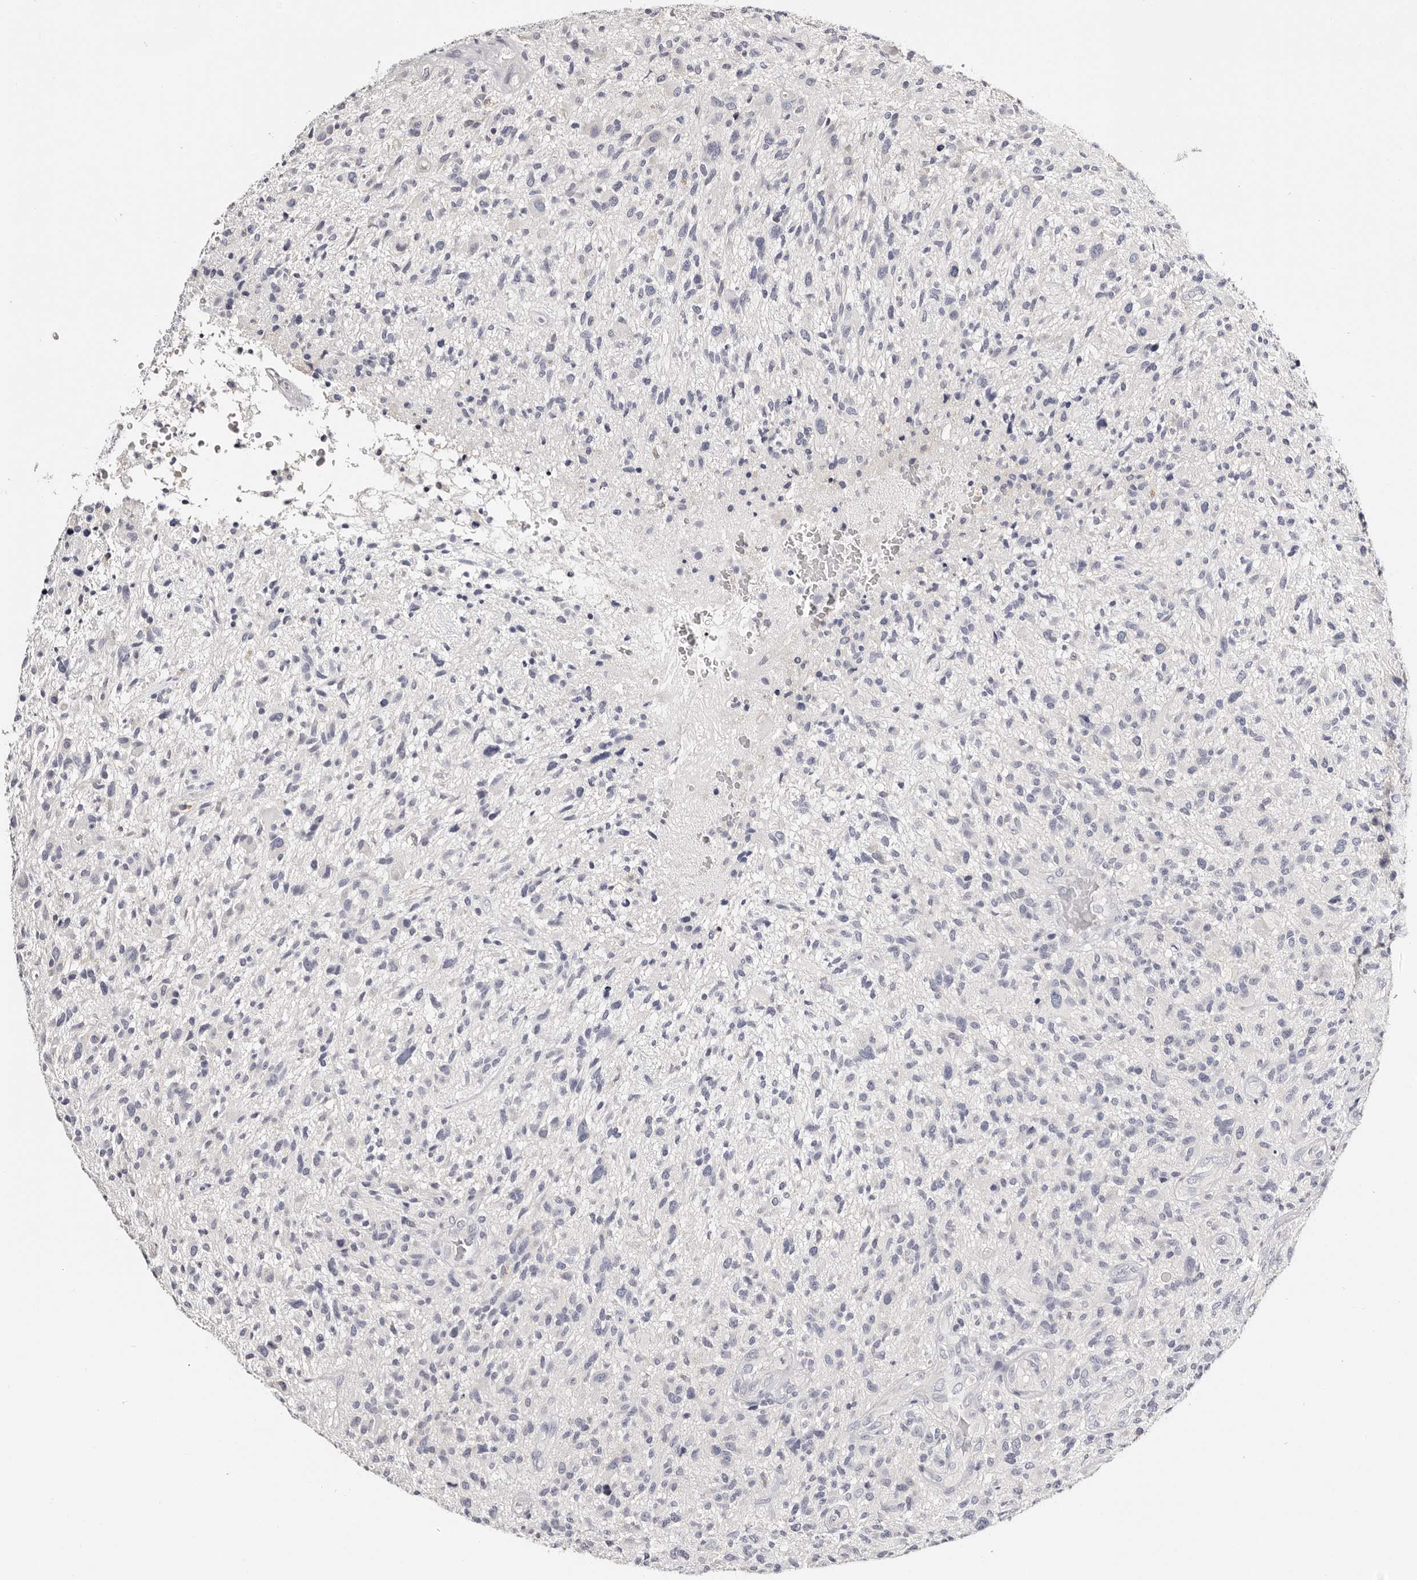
{"staining": {"intensity": "negative", "quantity": "none", "location": "none"}, "tissue": "glioma", "cell_type": "Tumor cells", "image_type": "cancer", "snomed": [{"axis": "morphology", "description": "Glioma, malignant, High grade"}, {"axis": "topography", "description": "Brain"}], "caption": "There is no significant positivity in tumor cells of glioma.", "gene": "ROM1", "patient": {"sex": "male", "age": 47}}